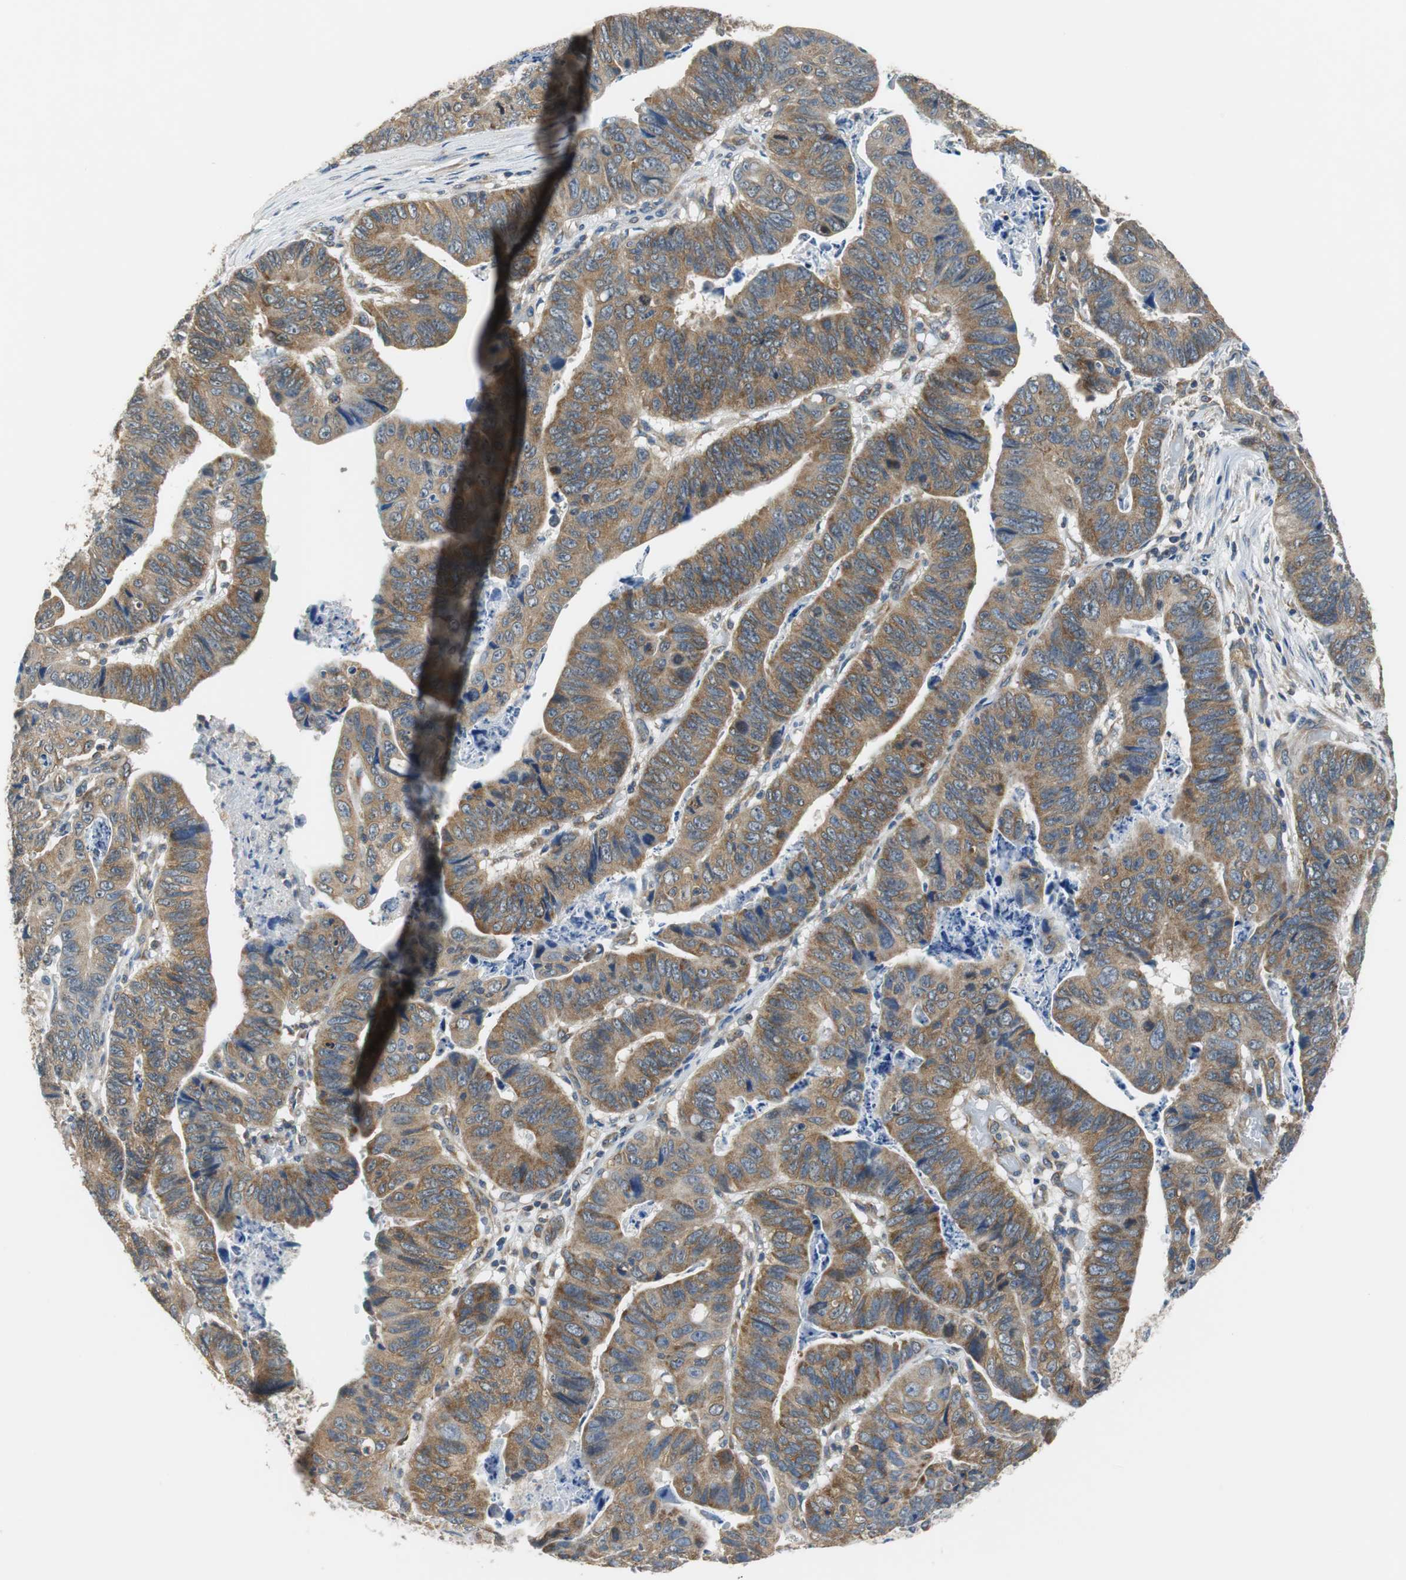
{"staining": {"intensity": "moderate", "quantity": ">75%", "location": "cytoplasmic/membranous"}, "tissue": "stomach cancer", "cell_type": "Tumor cells", "image_type": "cancer", "snomed": [{"axis": "morphology", "description": "Adenocarcinoma, NOS"}, {"axis": "topography", "description": "Stomach, lower"}], "caption": "Immunohistochemistry (IHC) (DAB (3,3'-diaminobenzidine)) staining of adenocarcinoma (stomach) shows moderate cytoplasmic/membranous protein staining in approximately >75% of tumor cells.", "gene": "CNOT3", "patient": {"sex": "male", "age": 77}}